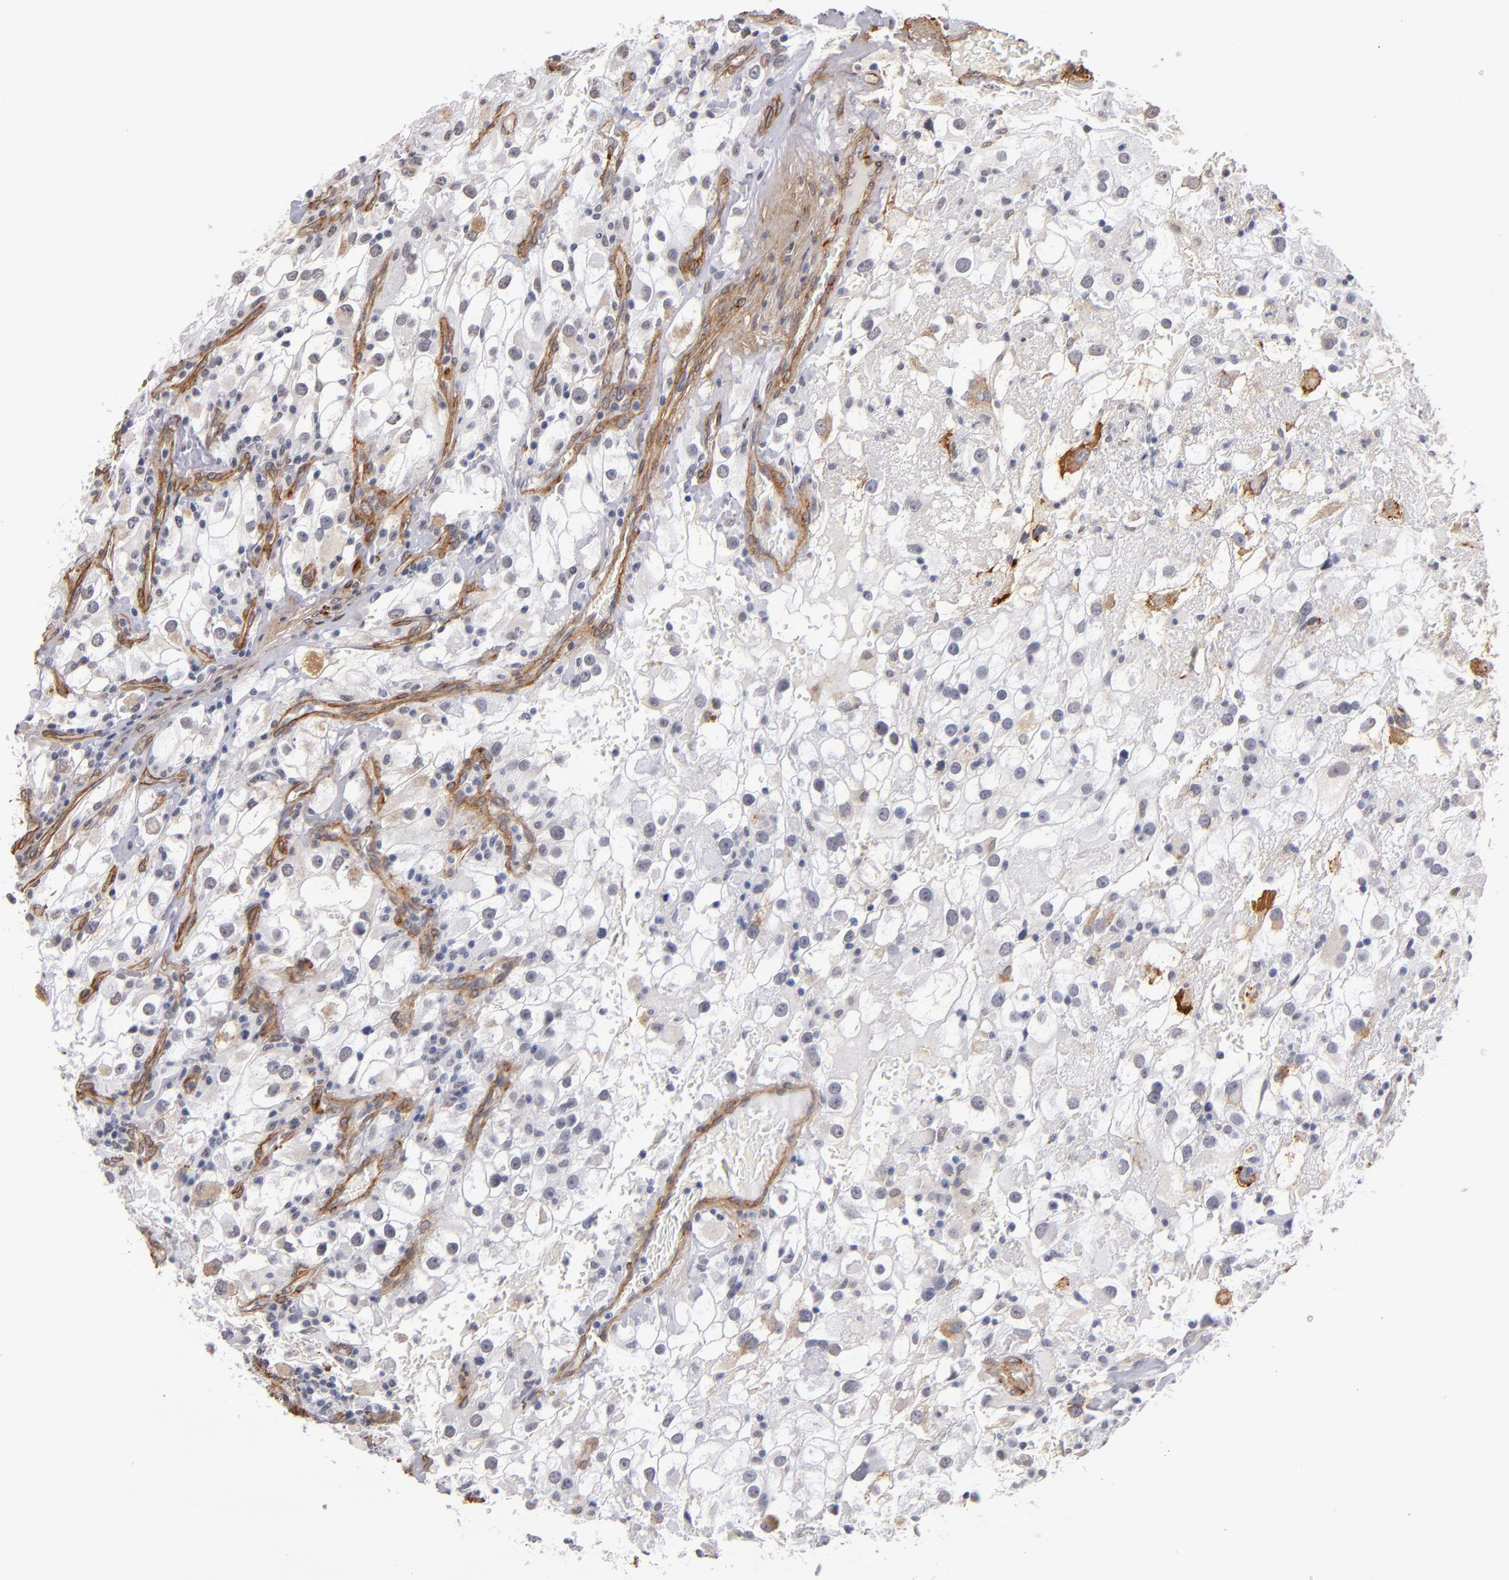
{"staining": {"intensity": "negative", "quantity": "none", "location": "none"}, "tissue": "renal cancer", "cell_type": "Tumor cells", "image_type": "cancer", "snomed": [{"axis": "morphology", "description": "Adenocarcinoma, NOS"}, {"axis": "topography", "description": "Kidney"}], "caption": "Image shows no significant protein positivity in tumor cells of renal cancer. (DAB (3,3'-diaminobenzidine) immunohistochemistry with hematoxylin counter stain).", "gene": "LAMC1", "patient": {"sex": "female", "age": 52}}